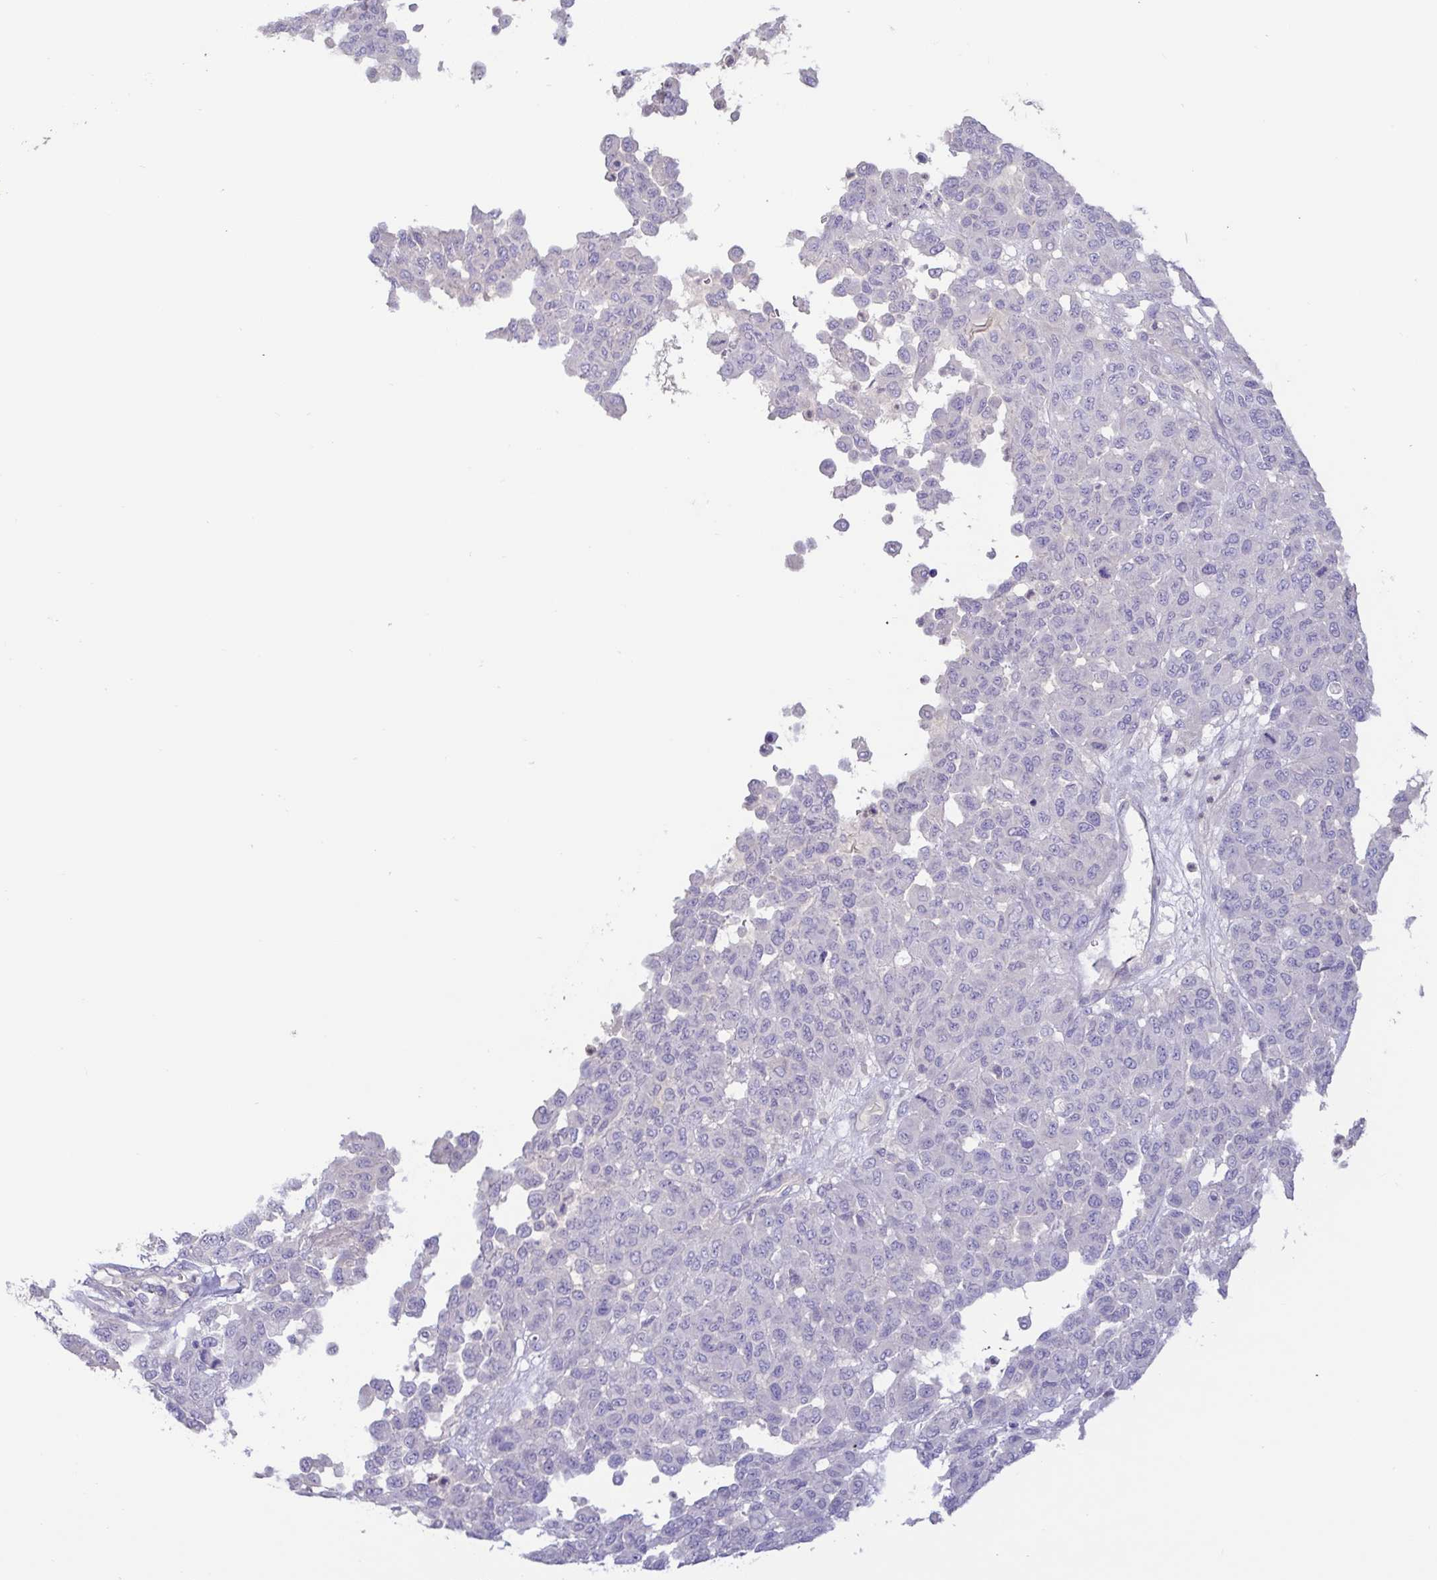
{"staining": {"intensity": "negative", "quantity": "none", "location": "none"}, "tissue": "melanoma", "cell_type": "Tumor cells", "image_type": "cancer", "snomed": [{"axis": "morphology", "description": "Malignant melanoma, NOS"}, {"axis": "topography", "description": "Skin"}], "caption": "Human melanoma stained for a protein using IHC demonstrates no staining in tumor cells.", "gene": "PYGM", "patient": {"sex": "male", "age": 62}}